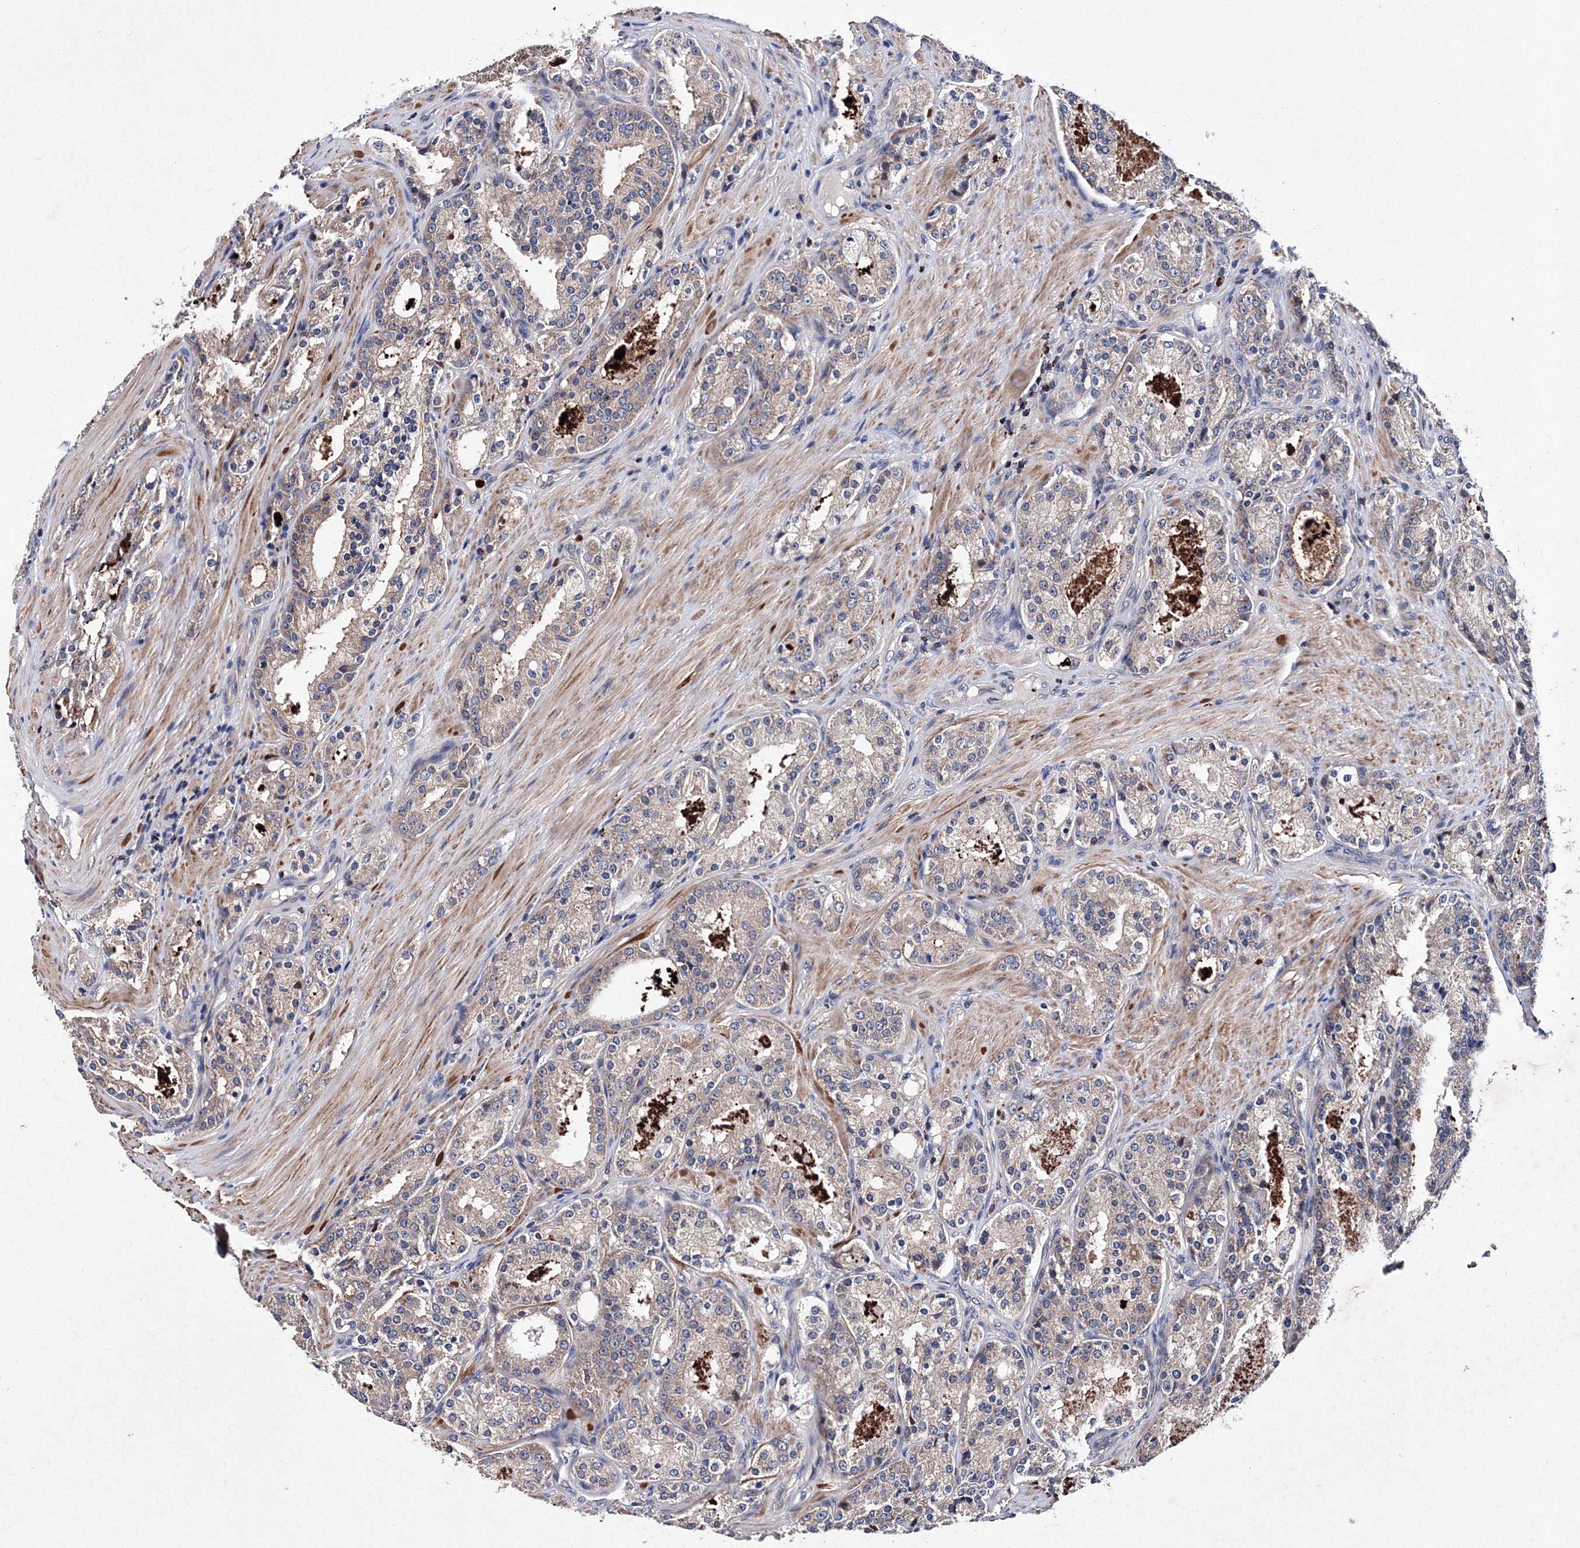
{"staining": {"intensity": "negative", "quantity": "none", "location": "none"}, "tissue": "prostate cancer", "cell_type": "Tumor cells", "image_type": "cancer", "snomed": [{"axis": "morphology", "description": "Adenocarcinoma, High grade"}, {"axis": "topography", "description": "Prostate"}], "caption": "Immunohistochemical staining of human adenocarcinoma (high-grade) (prostate) reveals no significant positivity in tumor cells. Nuclei are stained in blue.", "gene": "PHYKPL", "patient": {"sex": "male", "age": 60}}